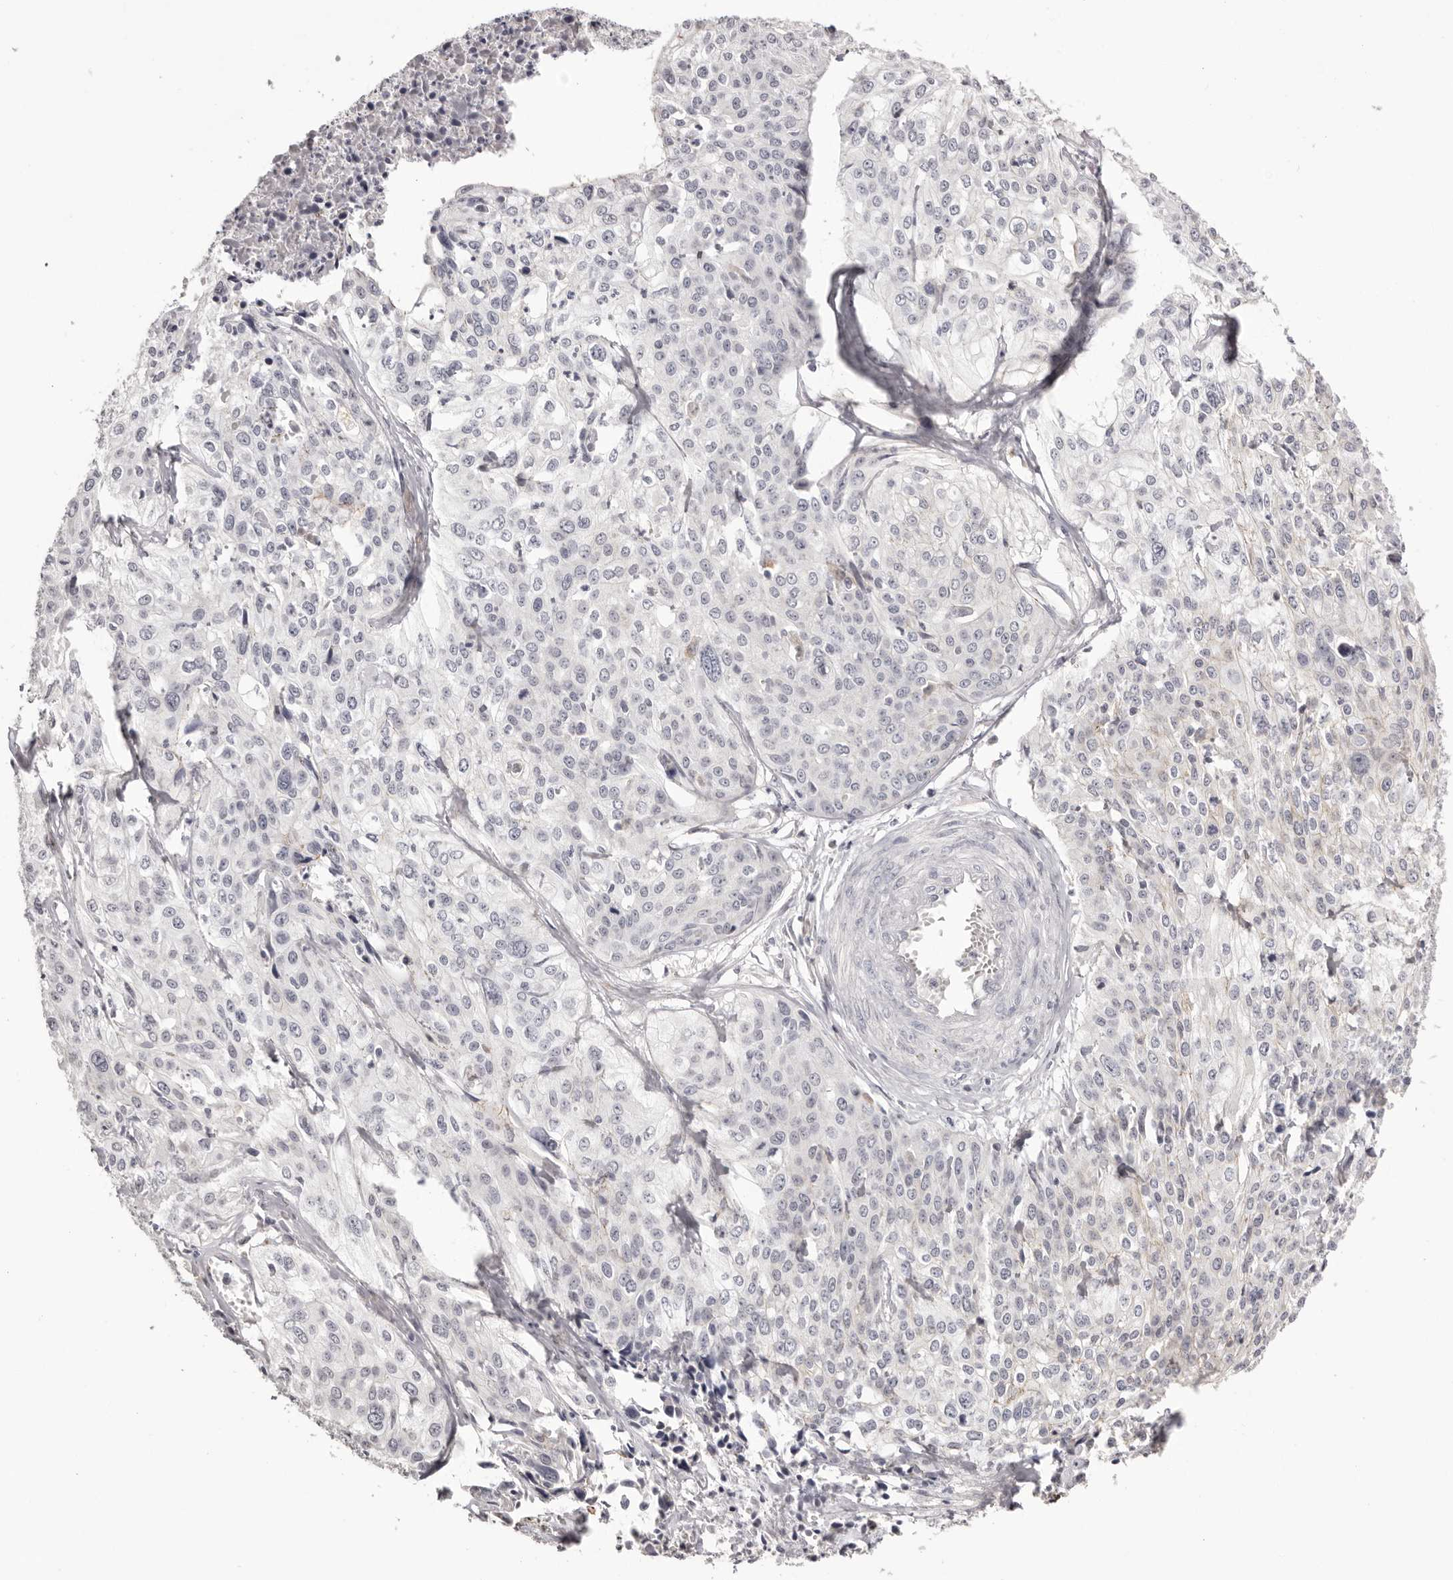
{"staining": {"intensity": "negative", "quantity": "none", "location": "none"}, "tissue": "cervical cancer", "cell_type": "Tumor cells", "image_type": "cancer", "snomed": [{"axis": "morphology", "description": "Squamous cell carcinoma, NOS"}, {"axis": "topography", "description": "Cervix"}], "caption": "The image shows no significant expression in tumor cells of cervical squamous cell carcinoma. (Immunohistochemistry, brightfield microscopy, high magnification).", "gene": "PCDHB6", "patient": {"sex": "female", "age": 31}}